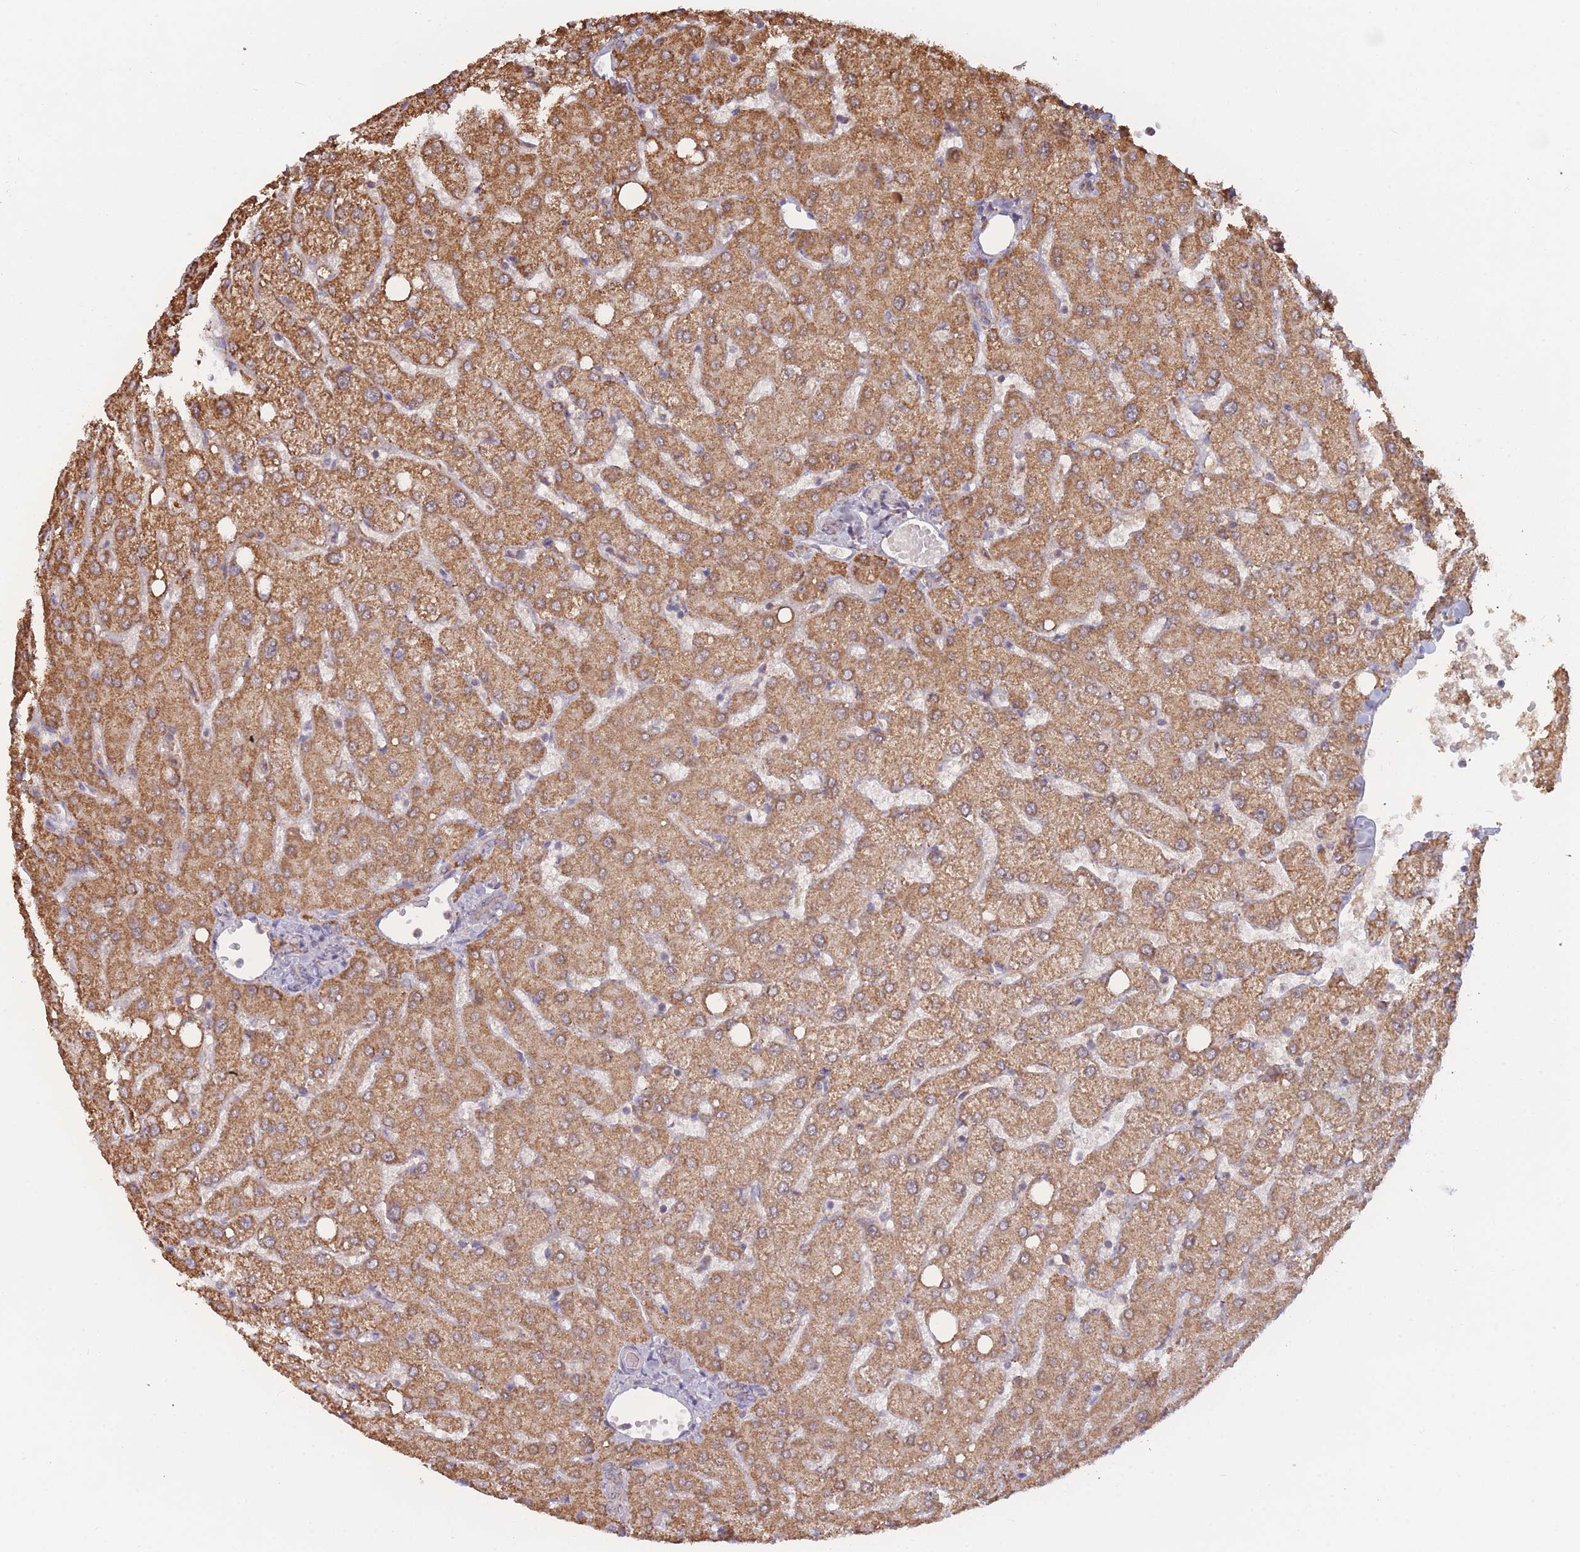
{"staining": {"intensity": "negative", "quantity": "none", "location": "none"}, "tissue": "liver", "cell_type": "Cholangiocytes", "image_type": "normal", "snomed": [{"axis": "morphology", "description": "Normal tissue, NOS"}, {"axis": "topography", "description": "Liver"}], "caption": "DAB immunohistochemical staining of benign human liver displays no significant expression in cholangiocytes. (Stains: DAB immunohistochemistry (IHC) with hematoxylin counter stain, Microscopy: brightfield microscopy at high magnification).", "gene": "MRPL17", "patient": {"sex": "female", "age": 54}}